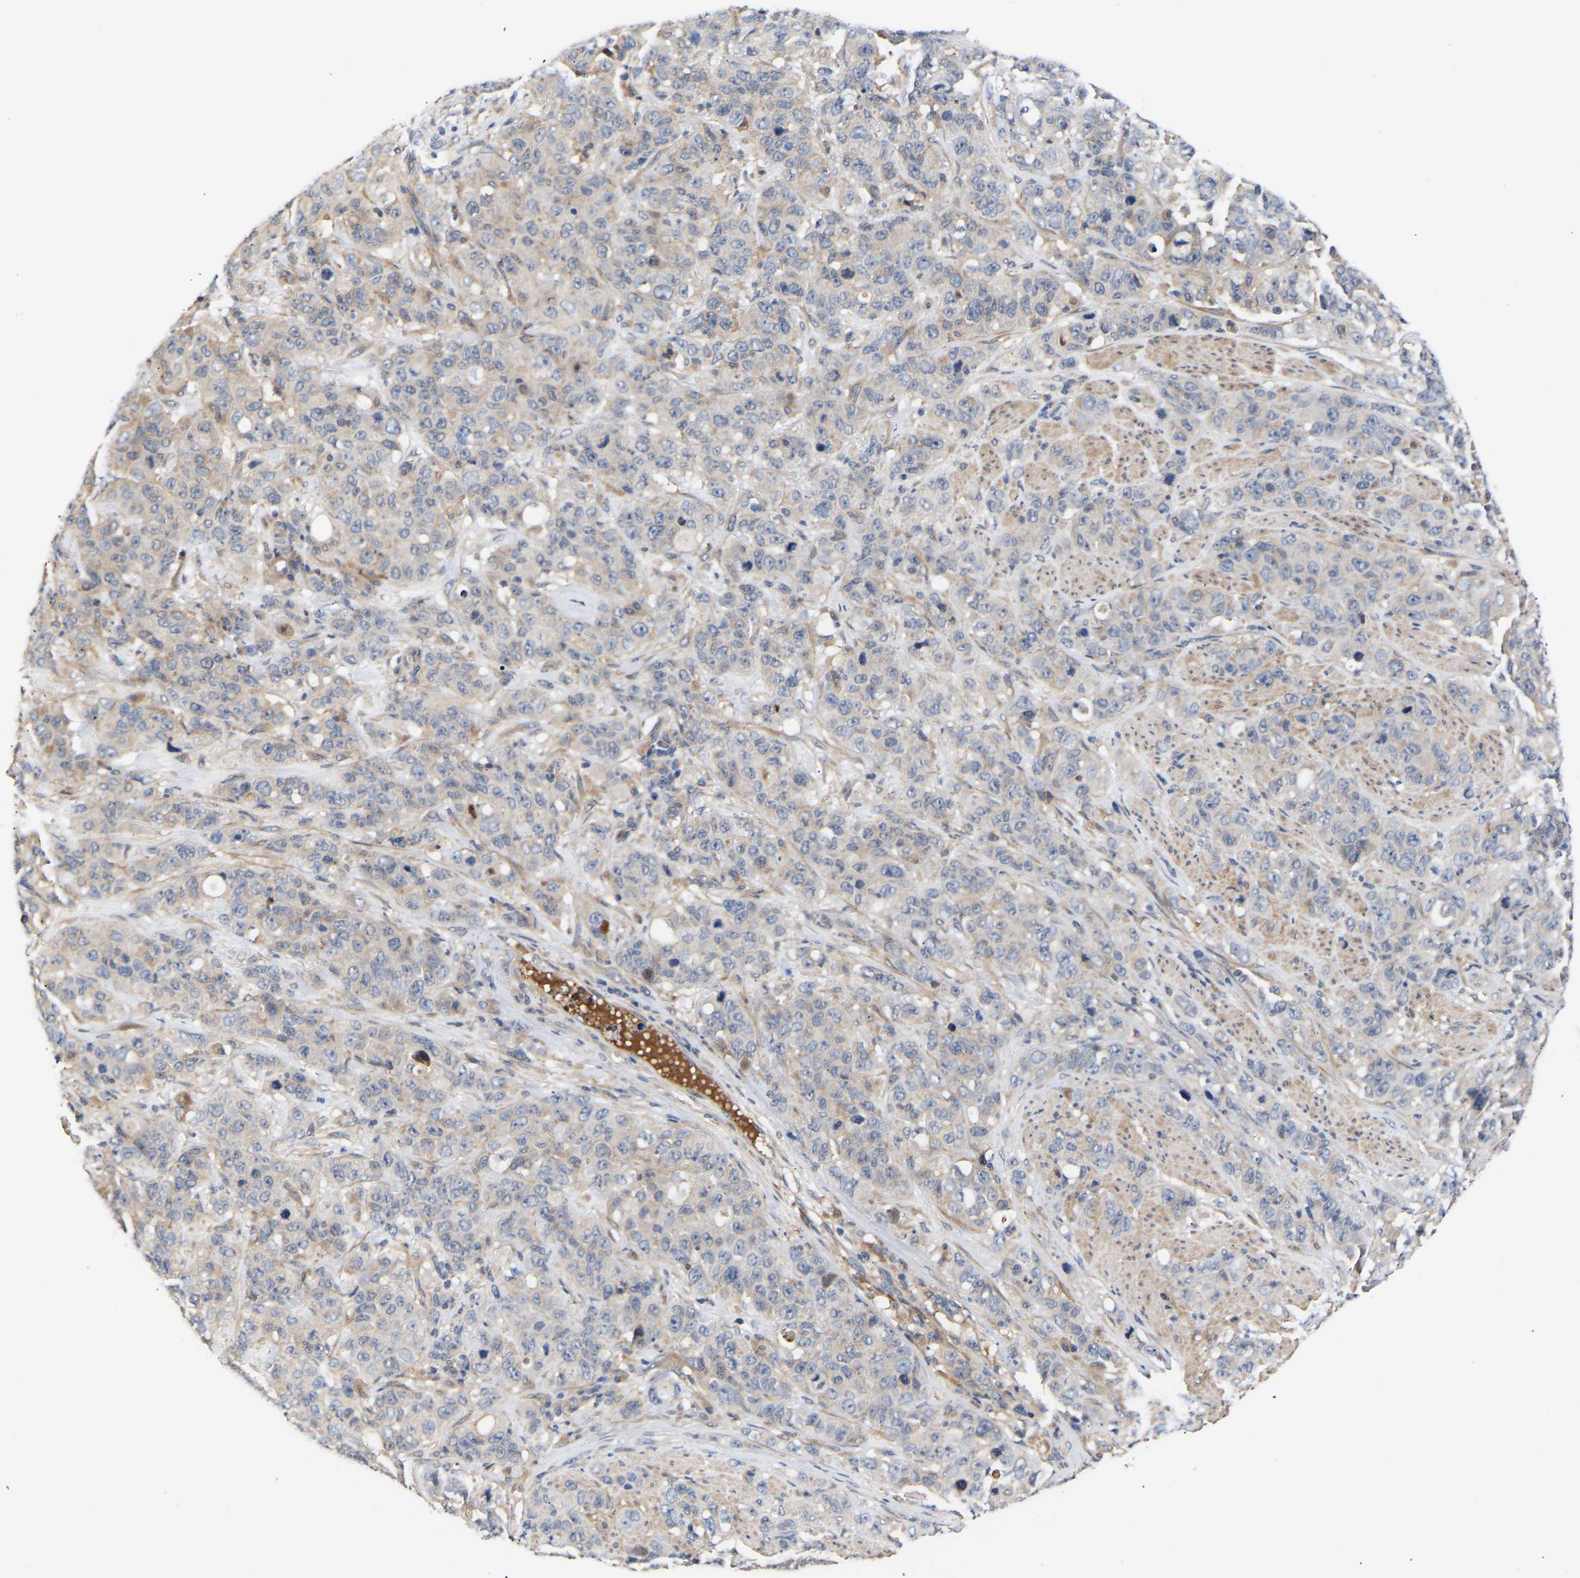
{"staining": {"intensity": "negative", "quantity": "none", "location": "none"}, "tissue": "stomach cancer", "cell_type": "Tumor cells", "image_type": "cancer", "snomed": [{"axis": "morphology", "description": "Adenocarcinoma, NOS"}, {"axis": "topography", "description": "Stomach"}], "caption": "This is a micrograph of IHC staining of adenocarcinoma (stomach), which shows no positivity in tumor cells. The staining is performed using DAB brown chromogen with nuclei counter-stained in using hematoxylin.", "gene": "KASH5", "patient": {"sex": "male", "age": 48}}